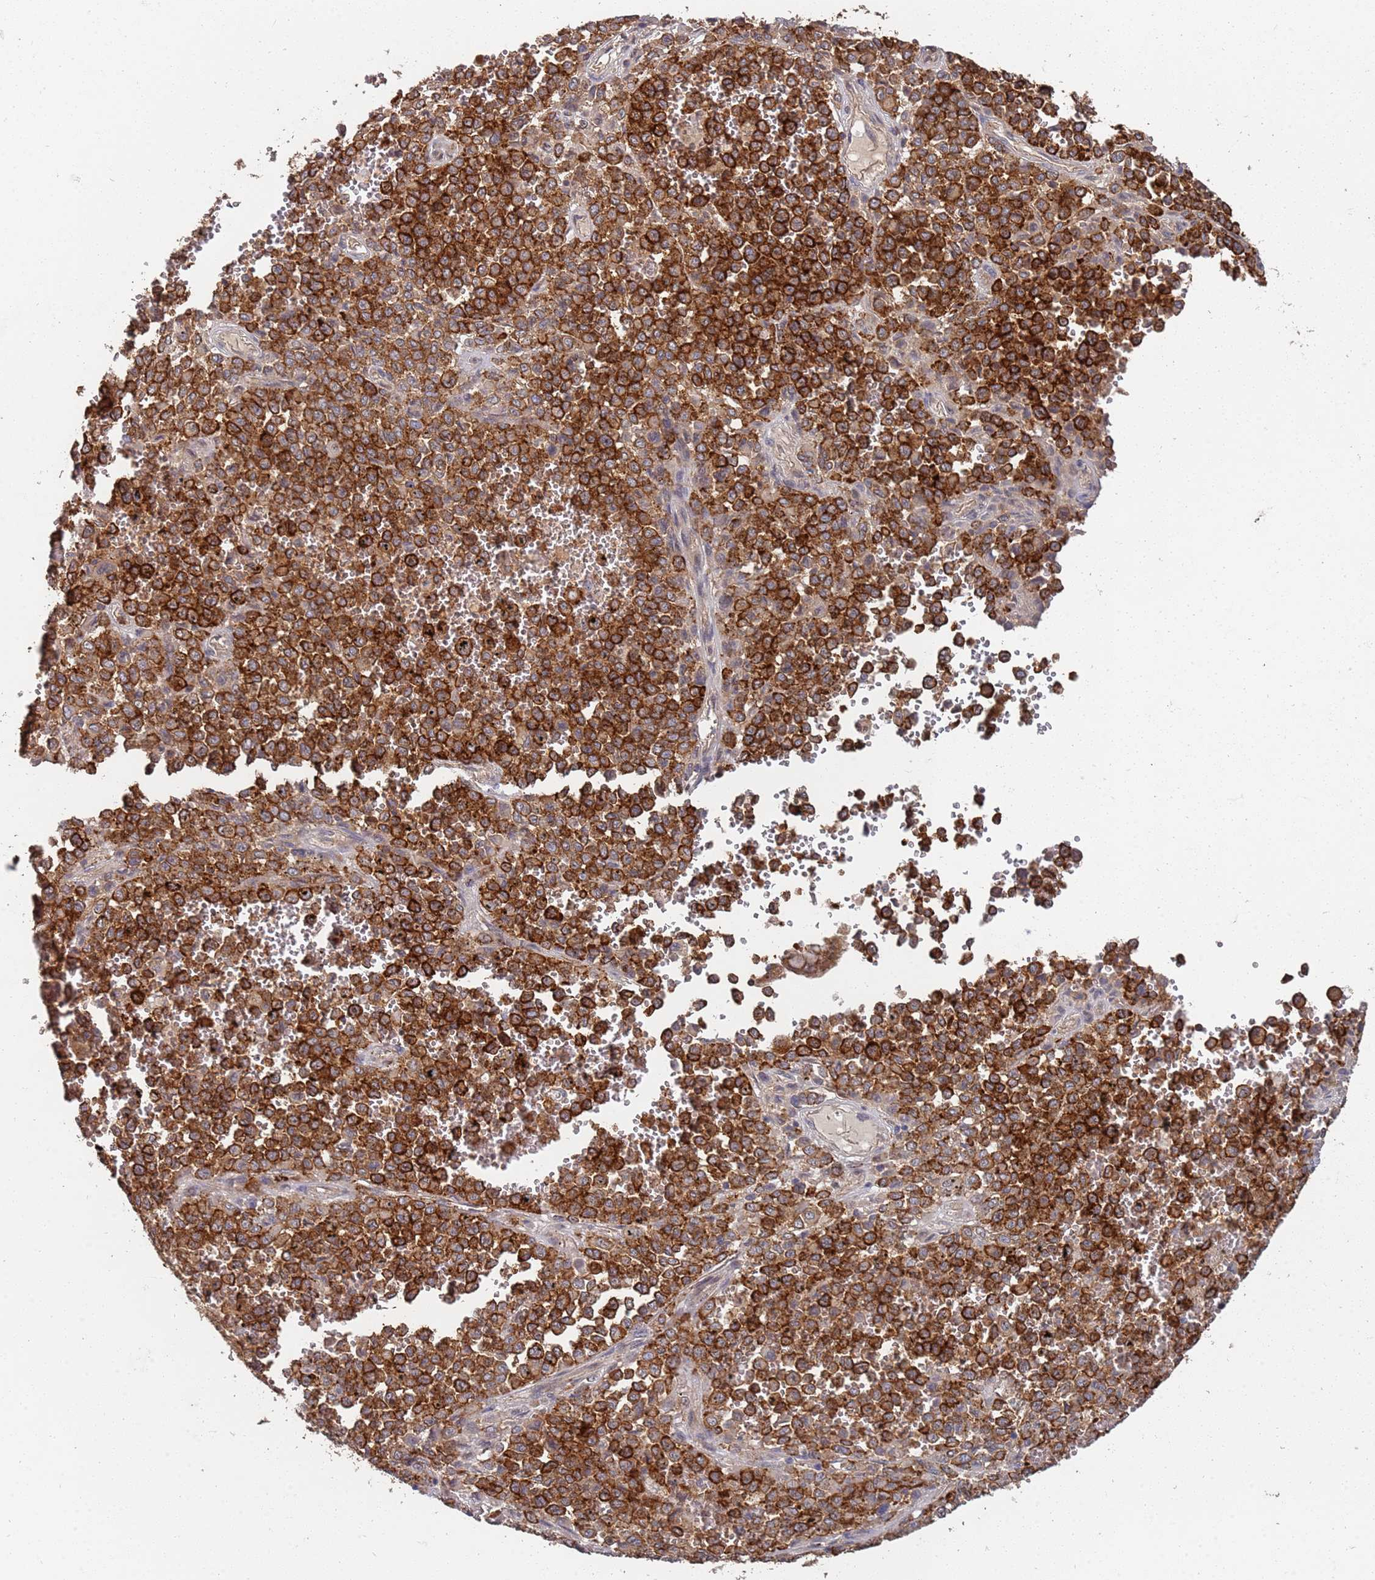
{"staining": {"intensity": "strong", "quantity": ">75%", "location": "cytoplasmic/membranous"}, "tissue": "melanoma", "cell_type": "Tumor cells", "image_type": "cancer", "snomed": [{"axis": "morphology", "description": "Malignant melanoma, Metastatic site"}, {"axis": "topography", "description": "Pancreas"}], "caption": "A brown stain highlights strong cytoplasmic/membranous positivity of a protein in melanoma tumor cells. Using DAB (brown) and hematoxylin (blue) stains, captured at high magnification using brightfield microscopy.", "gene": "ABCB6", "patient": {"sex": "female", "age": 30}}